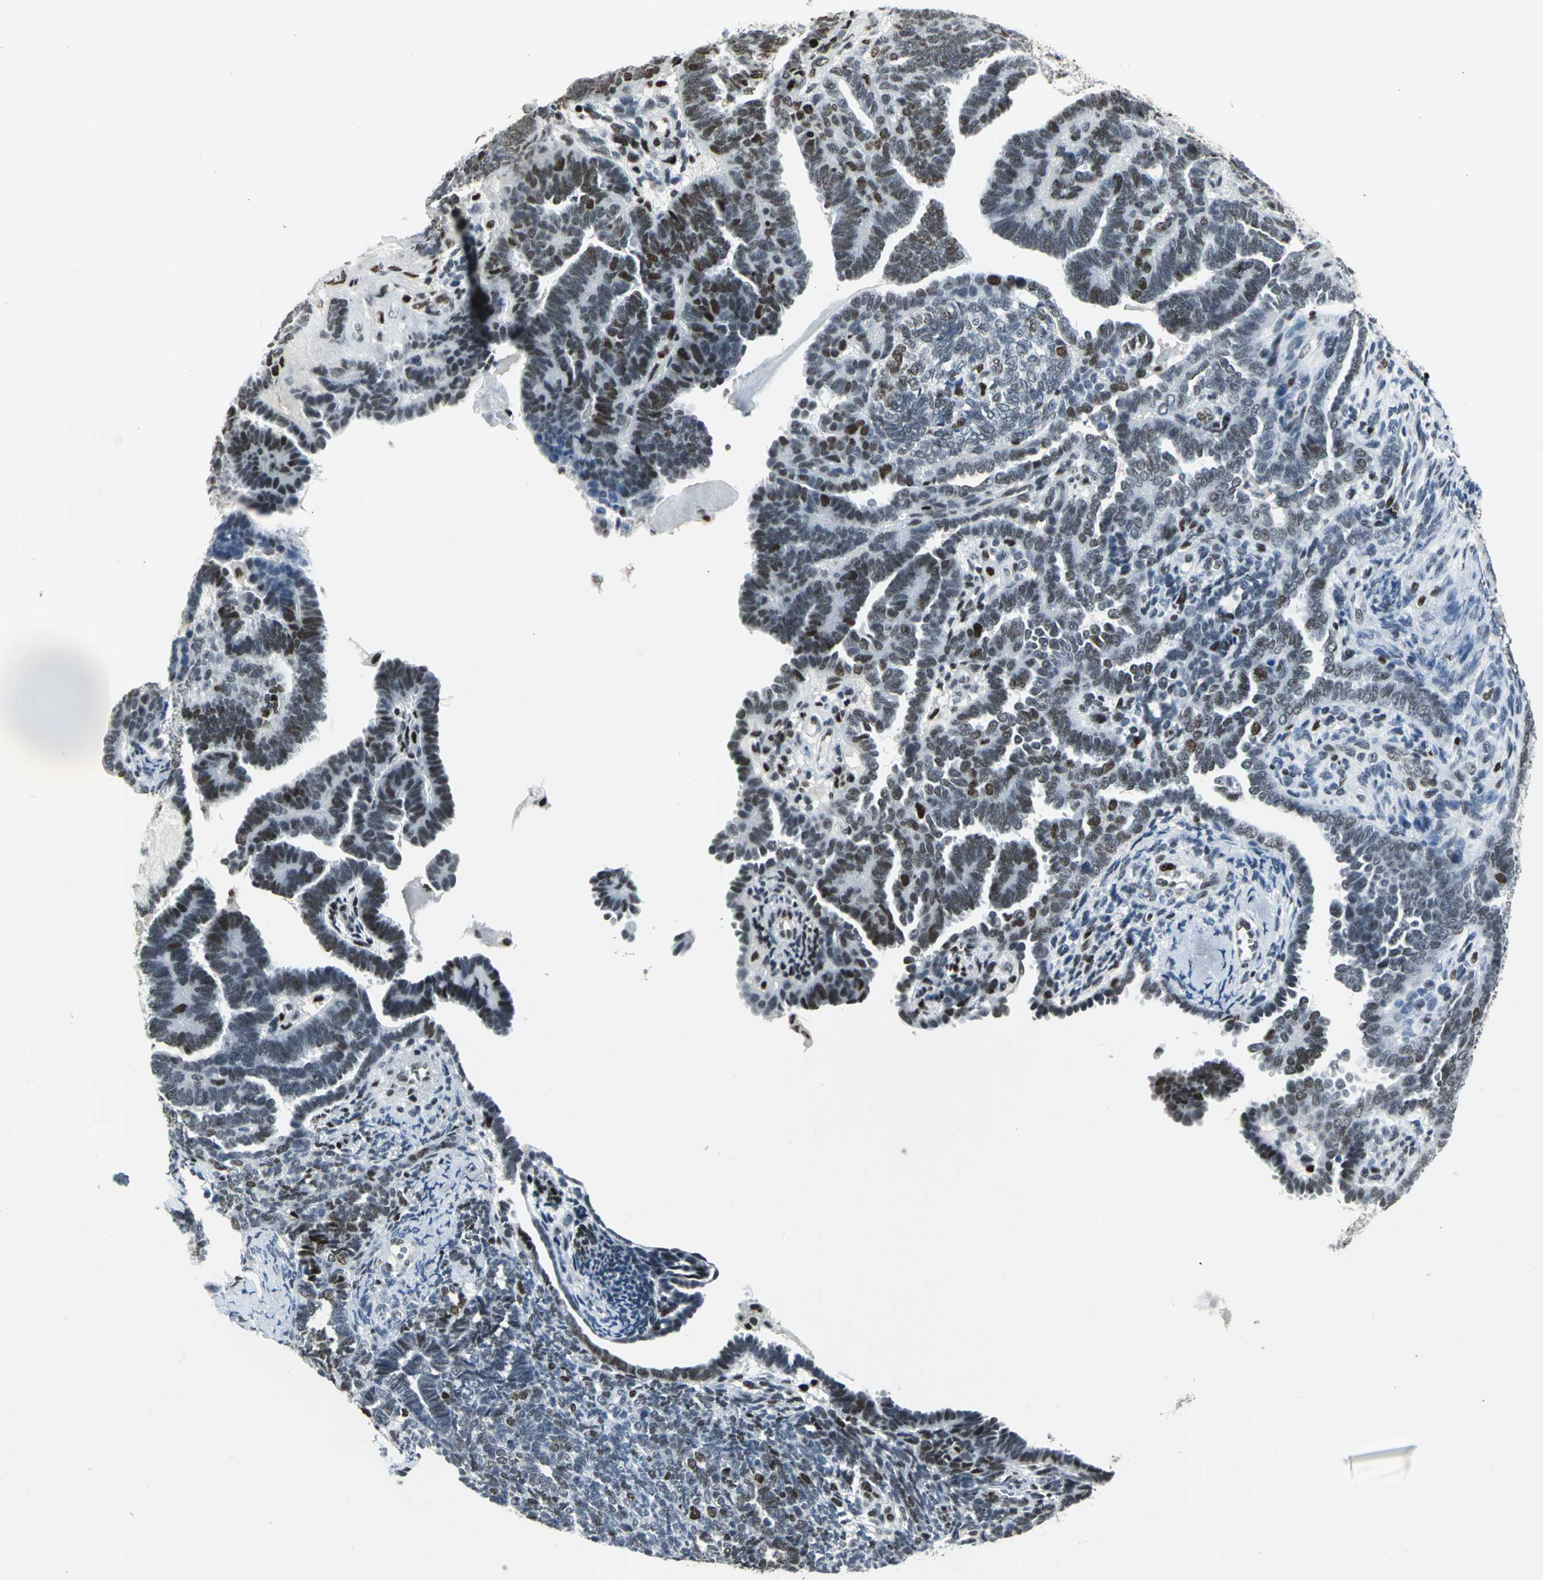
{"staining": {"intensity": "moderate", "quantity": "25%-75%", "location": "nuclear"}, "tissue": "endometrial cancer", "cell_type": "Tumor cells", "image_type": "cancer", "snomed": [{"axis": "morphology", "description": "Neoplasm, malignant, NOS"}, {"axis": "topography", "description": "Endometrium"}], "caption": "Tumor cells display medium levels of moderate nuclear expression in approximately 25%-75% of cells in endometrial cancer.", "gene": "HNRNPD", "patient": {"sex": "female", "age": 74}}